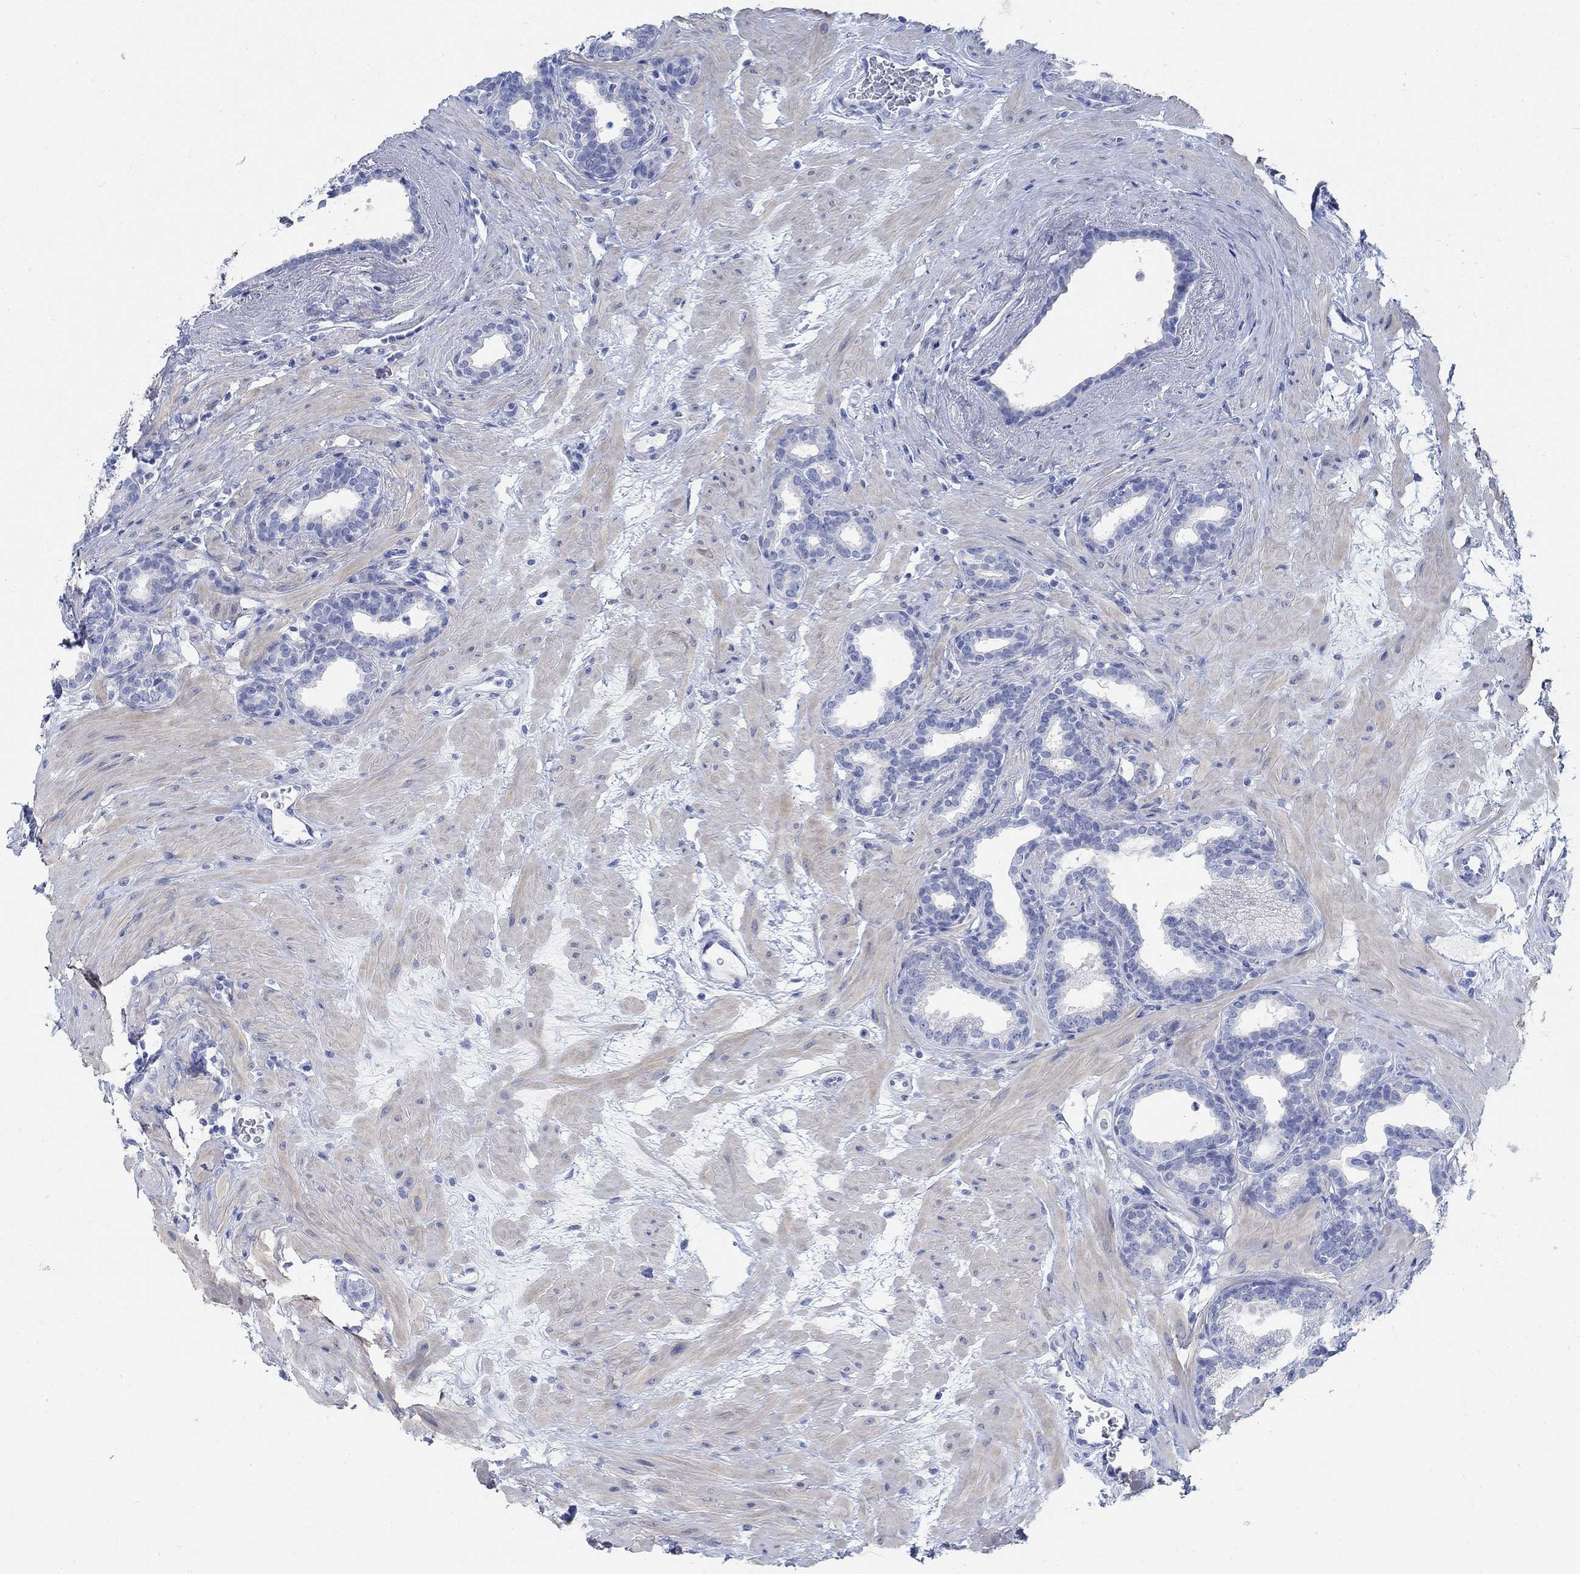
{"staining": {"intensity": "negative", "quantity": "none", "location": "none"}, "tissue": "prostate", "cell_type": "Glandular cells", "image_type": "normal", "snomed": [{"axis": "morphology", "description": "Normal tissue, NOS"}, {"axis": "topography", "description": "Prostate"}], "caption": "This is an immunohistochemistry (IHC) image of unremarkable prostate. There is no staining in glandular cells.", "gene": "RBM20", "patient": {"sex": "male", "age": 37}}